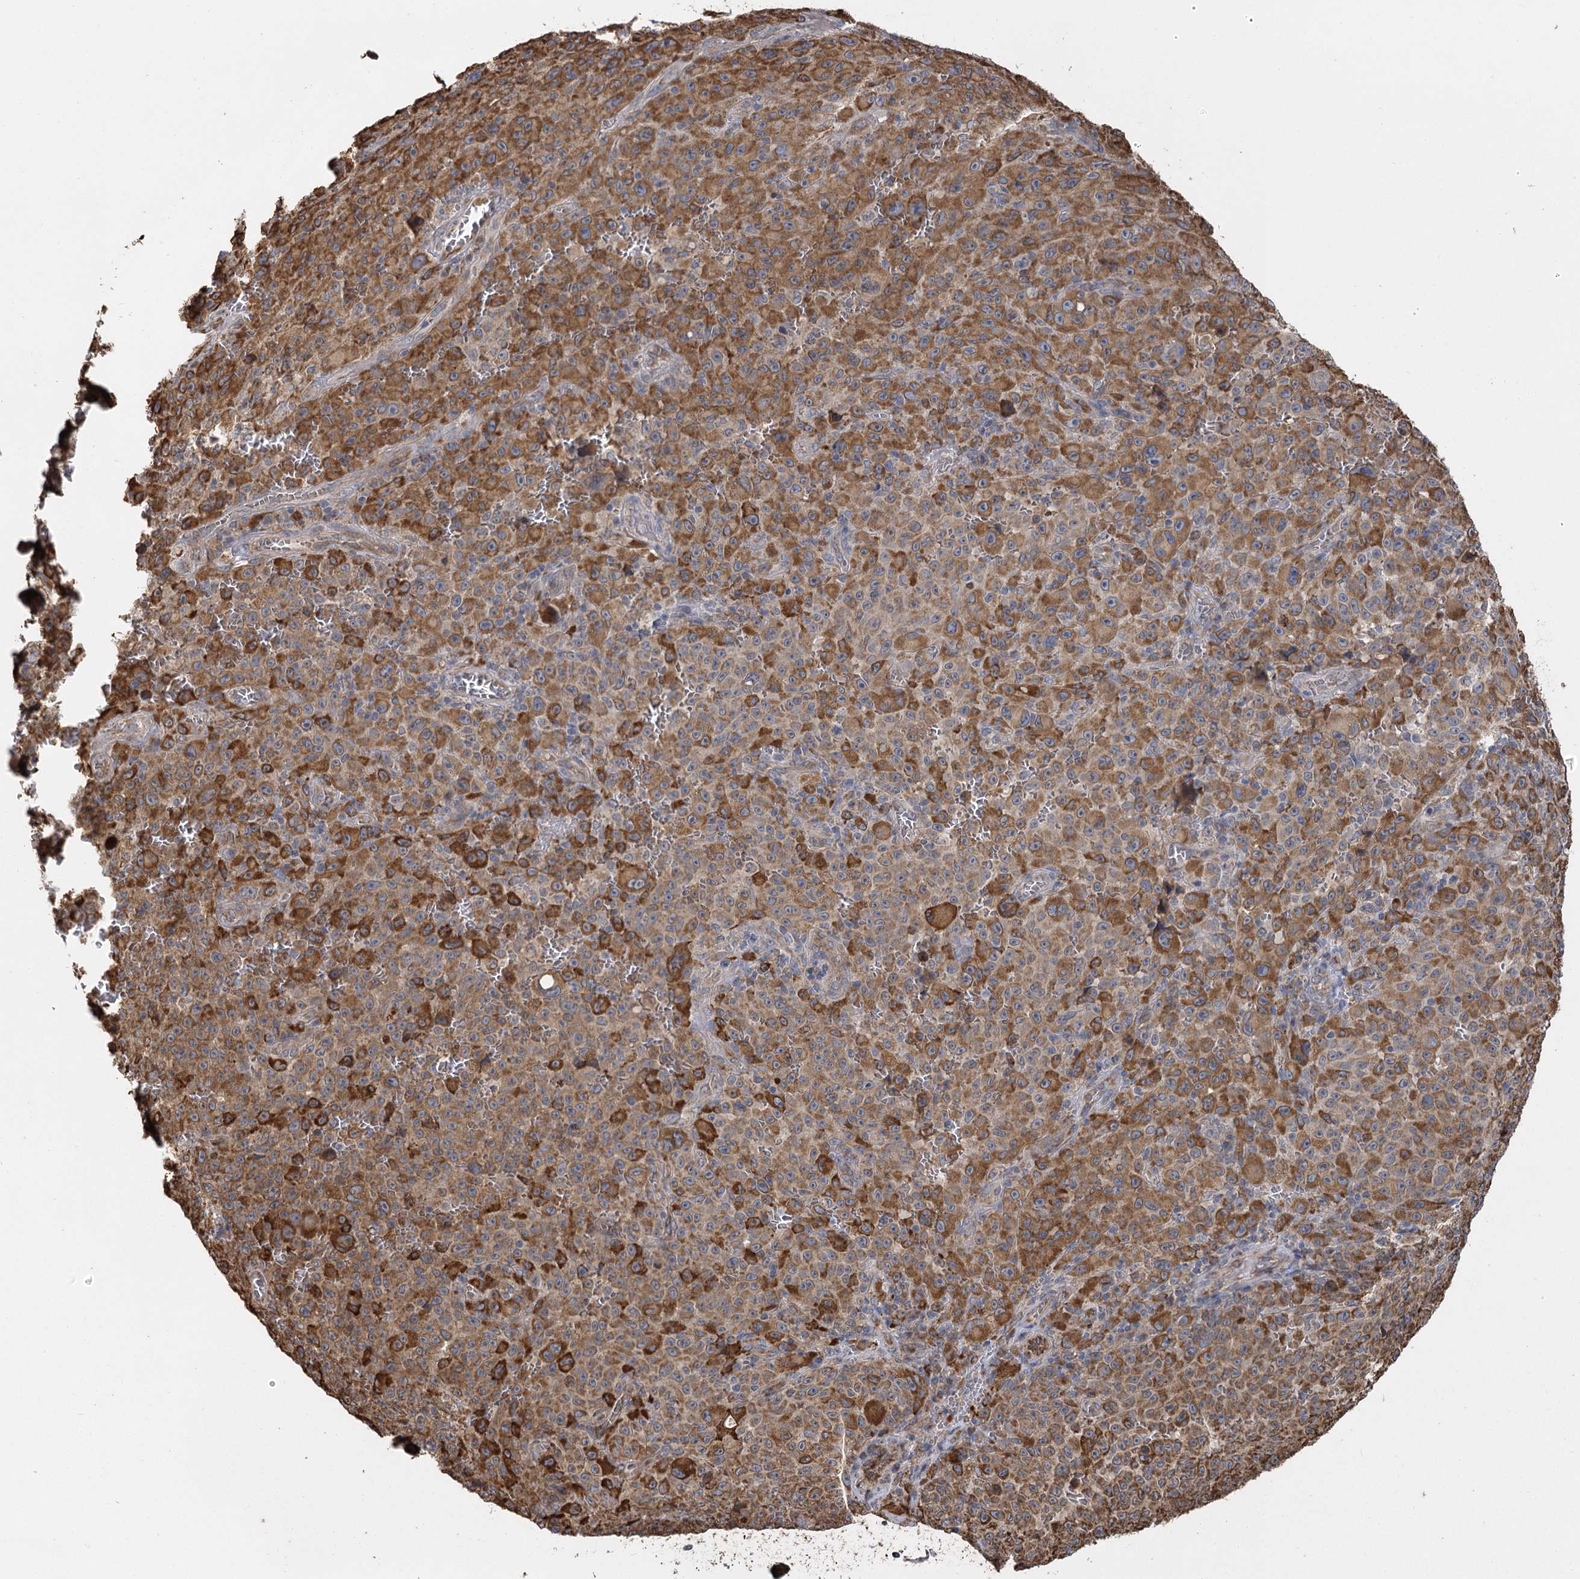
{"staining": {"intensity": "moderate", "quantity": ">75%", "location": "cytoplasmic/membranous"}, "tissue": "melanoma", "cell_type": "Tumor cells", "image_type": "cancer", "snomed": [{"axis": "morphology", "description": "Malignant melanoma, NOS"}, {"axis": "topography", "description": "Skin"}], "caption": "This is an image of immunohistochemistry staining of melanoma, which shows moderate expression in the cytoplasmic/membranous of tumor cells.", "gene": "IL11RA", "patient": {"sex": "female", "age": 82}}